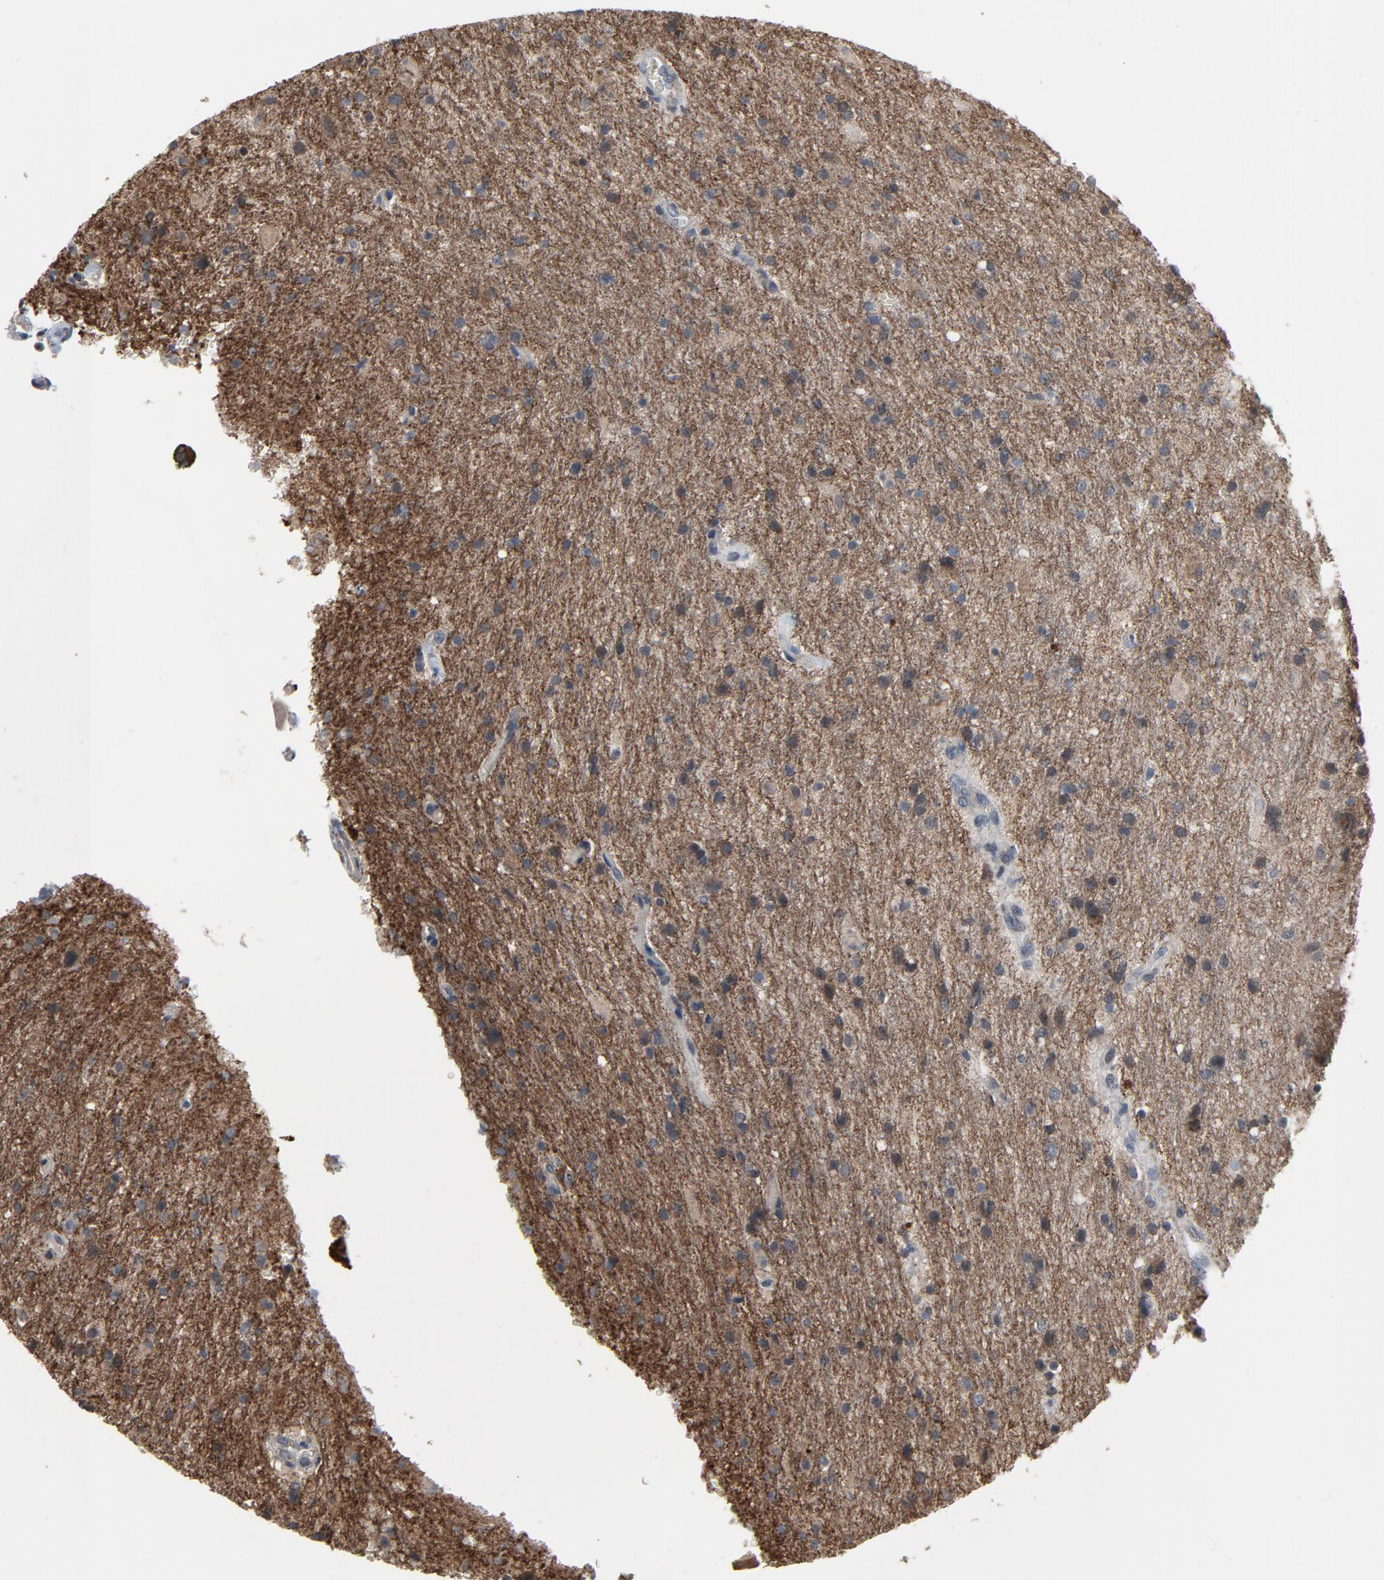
{"staining": {"intensity": "moderate", "quantity": "25%-75%", "location": "cytoplasmic/membranous"}, "tissue": "glioma", "cell_type": "Tumor cells", "image_type": "cancer", "snomed": [{"axis": "morphology", "description": "Normal tissue, NOS"}, {"axis": "morphology", "description": "Glioma, malignant, High grade"}, {"axis": "topography", "description": "Cerebral cortex"}], "caption": "Immunohistochemical staining of human glioma reveals moderate cytoplasmic/membranous protein expression in about 25%-75% of tumor cells.", "gene": "PDZD4", "patient": {"sex": "male", "age": 56}}